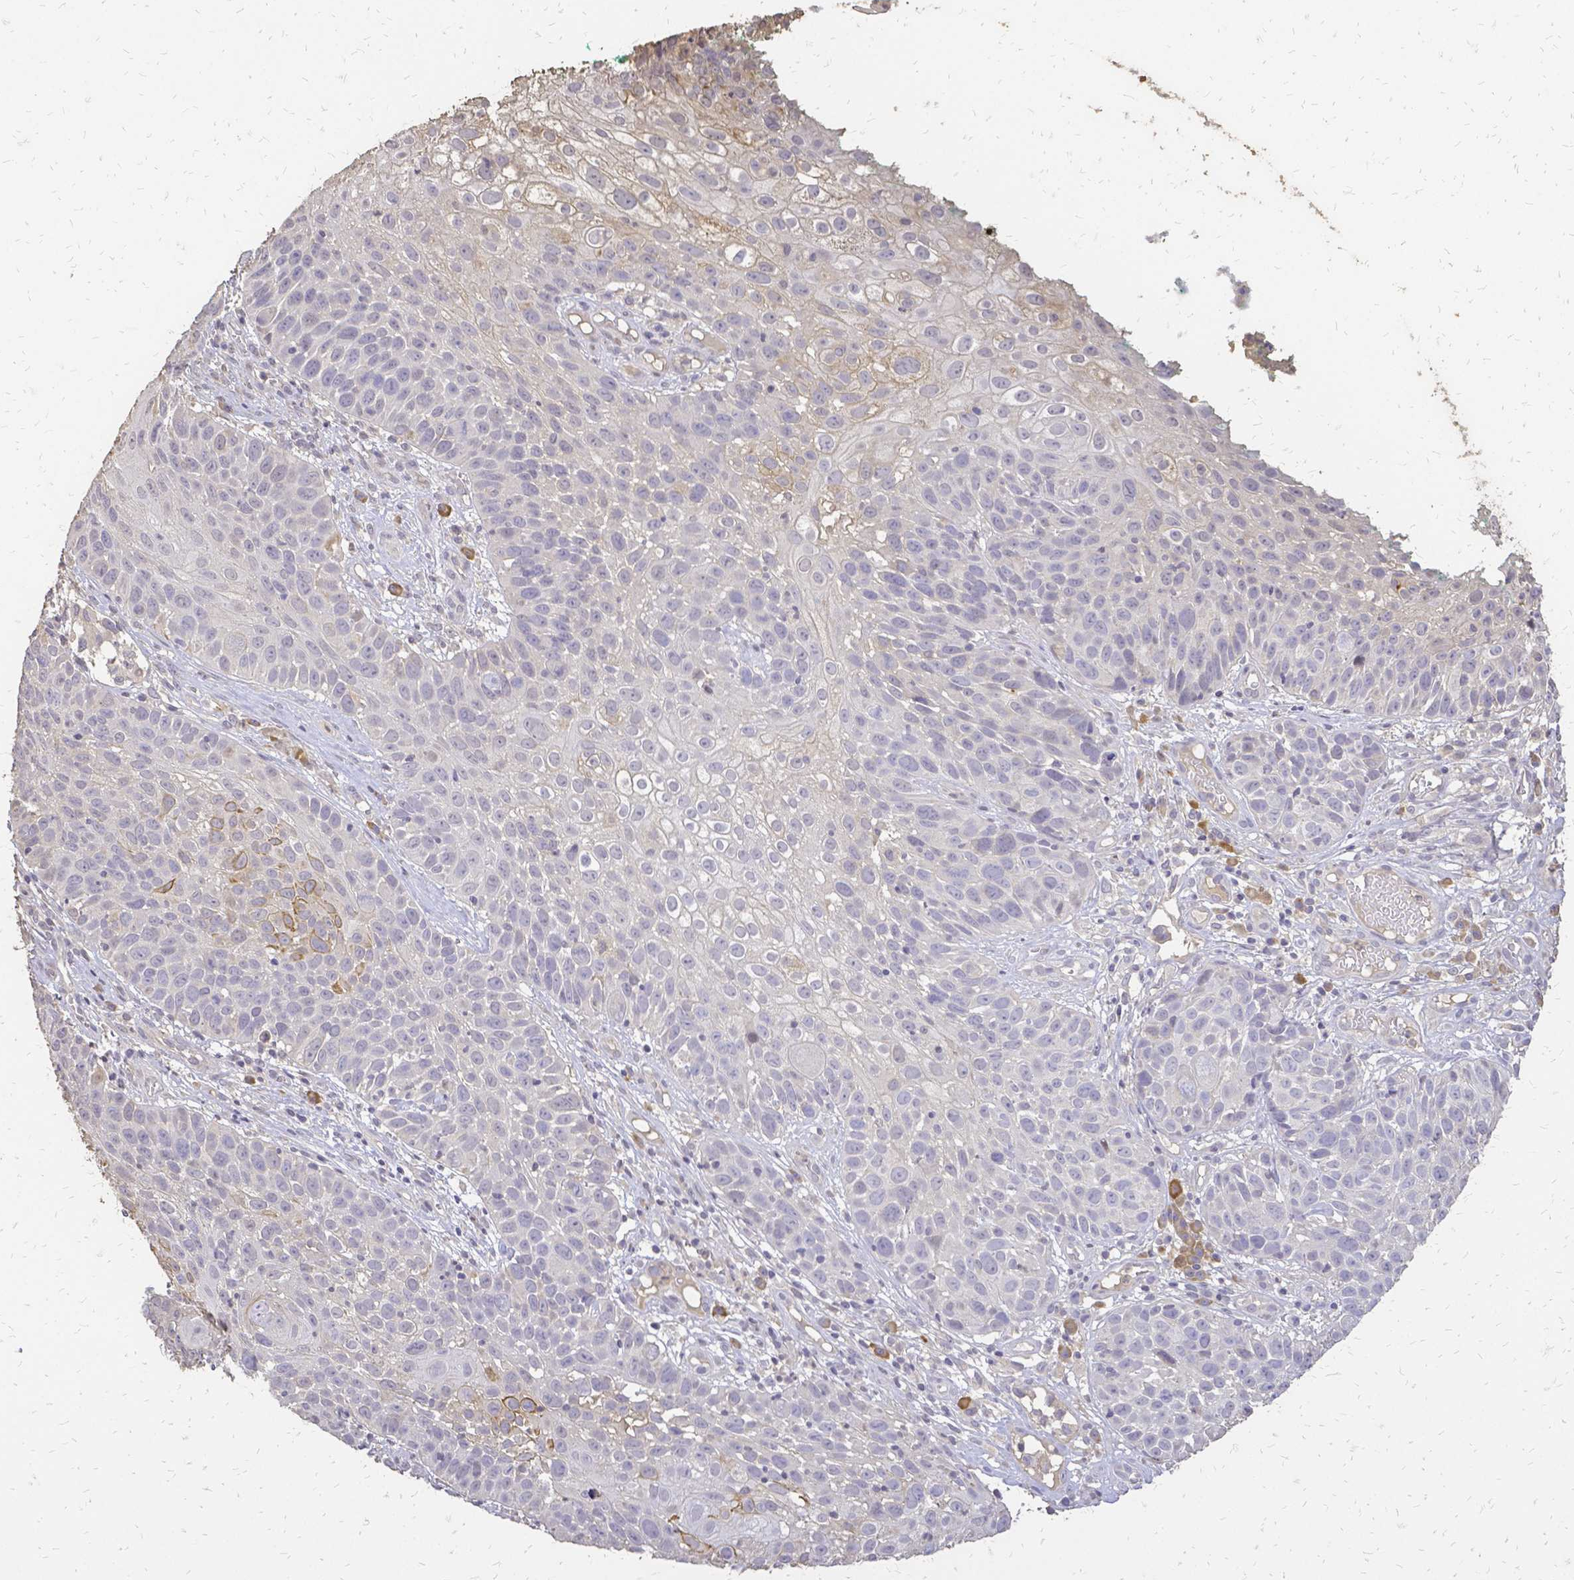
{"staining": {"intensity": "negative", "quantity": "none", "location": "none"}, "tissue": "skin cancer", "cell_type": "Tumor cells", "image_type": "cancer", "snomed": [{"axis": "morphology", "description": "Squamous cell carcinoma, NOS"}, {"axis": "topography", "description": "Skin"}], "caption": "Image shows no protein staining in tumor cells of skin cancer (squamous cell carcinoma) tissue. The staining was performed using DAB to visualize the protein expression in brown, while the nuclei were stained in blue with hematoxylin (Magnification: 20x).", "gene": "CIB1", "patient": {"sex": "male", "age": 92}}